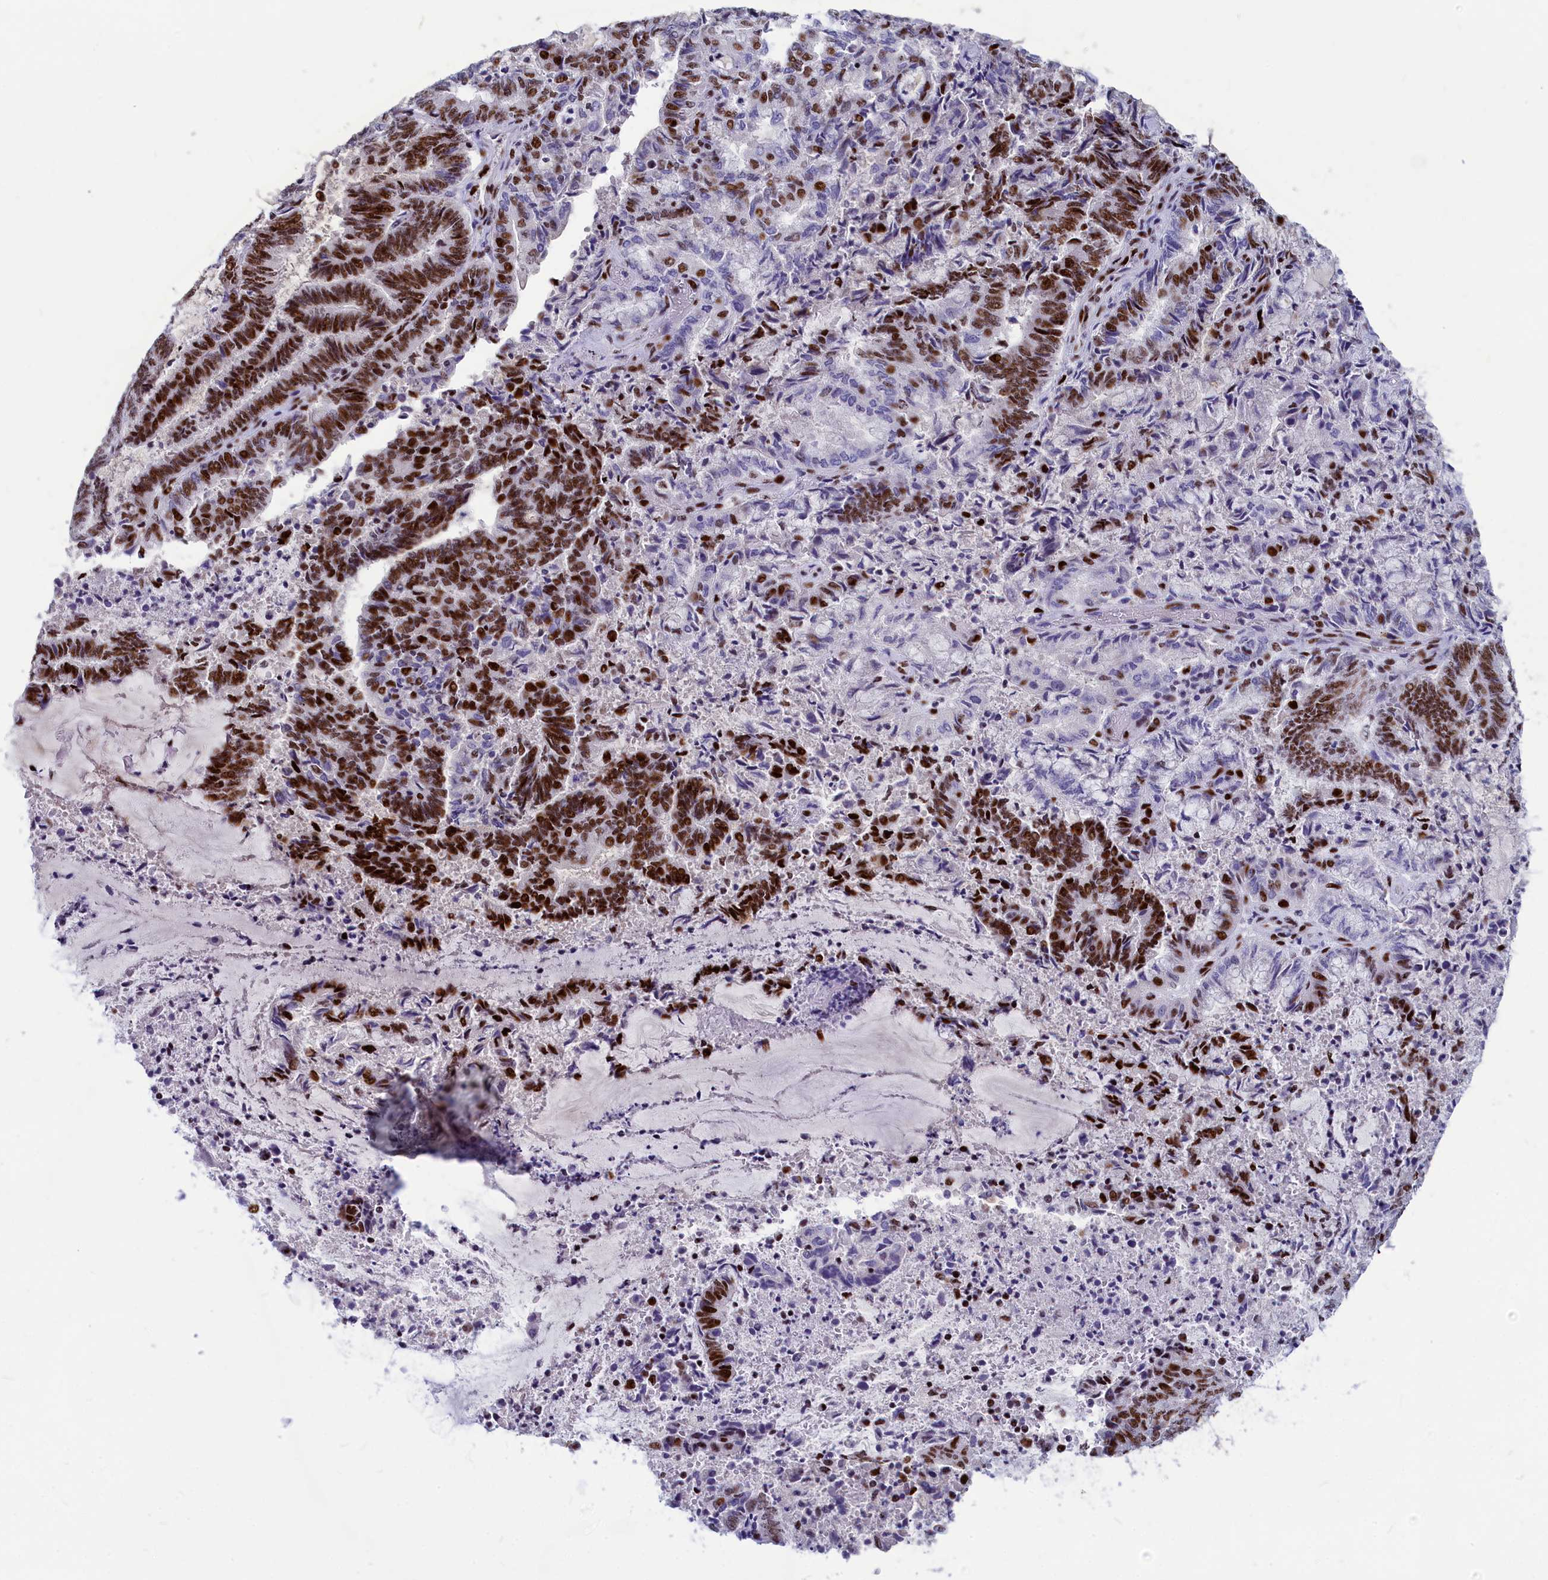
{"staining": {"intensity": "strong", "quantity": "25%-75%", "location": "nuclear"}, "tissue": "endometrial cancer", "cell_type": "Tumor cells", "image_type": "cancer", "snomed": [{"axis": "morphology", "description": "Adenocarcinoma, NOS"}, {"axis": "topography", "description": "Endometrium"}], "caption": "Brown immunohistochemical staining in adenocarcinoma (endometrial) reveals strong nuclear expression in approximately 25%-75% of tumor cells.", "gene": "NSA2", "patient": {"sex": "female", "age": 80}}